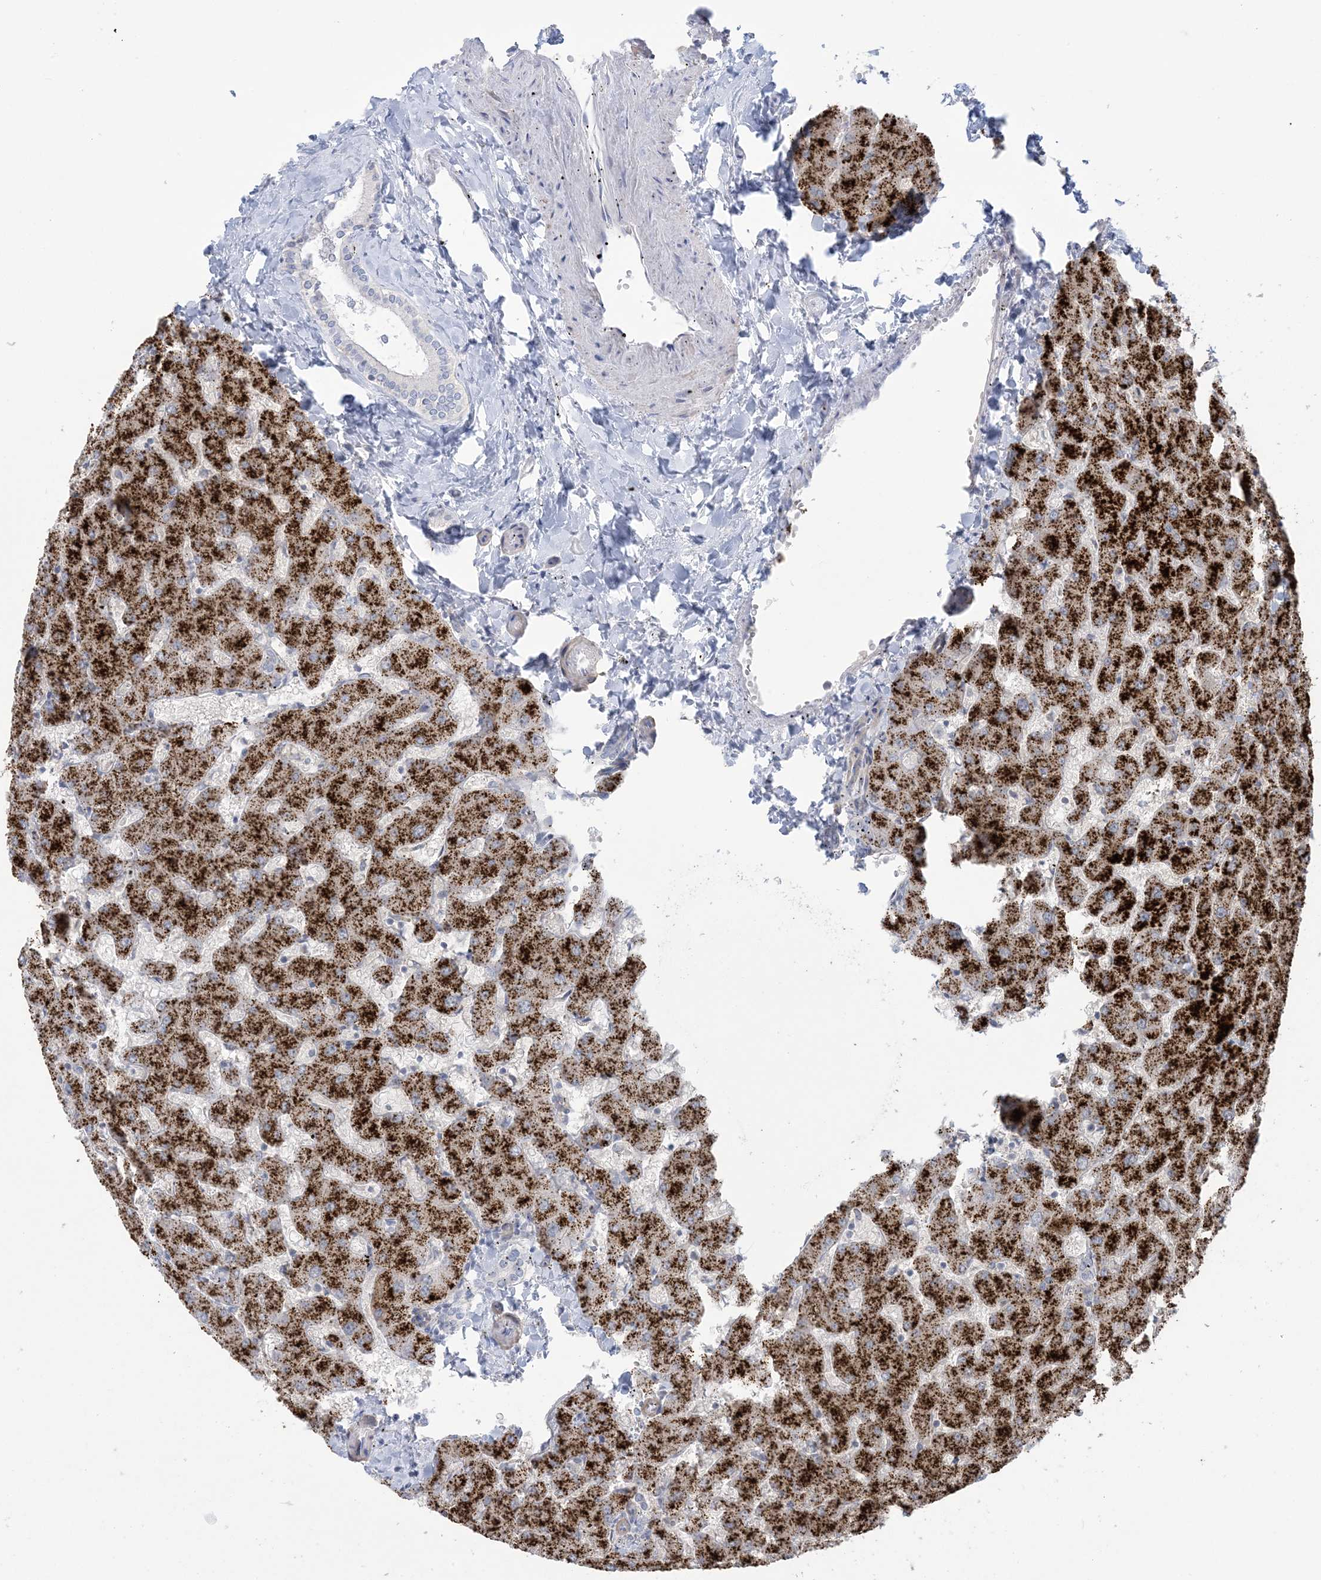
{"staining": {"intensity": "negative", "quantity": "none", "location": "none"}, "tissue": "liver", "cell_type": "Cholangiocytes", "image_type": "normal", "snomed": [{"axis": "morphology", "description": "Normal tissue, NOS"}, {"axis": "topography", "description": "Liver"}], "caption": "IHC of unremarkable human liver reveals no expression in cholangiocytes.", "gene": "AGXT", "patient": {"sex": "female", "age": 63}}